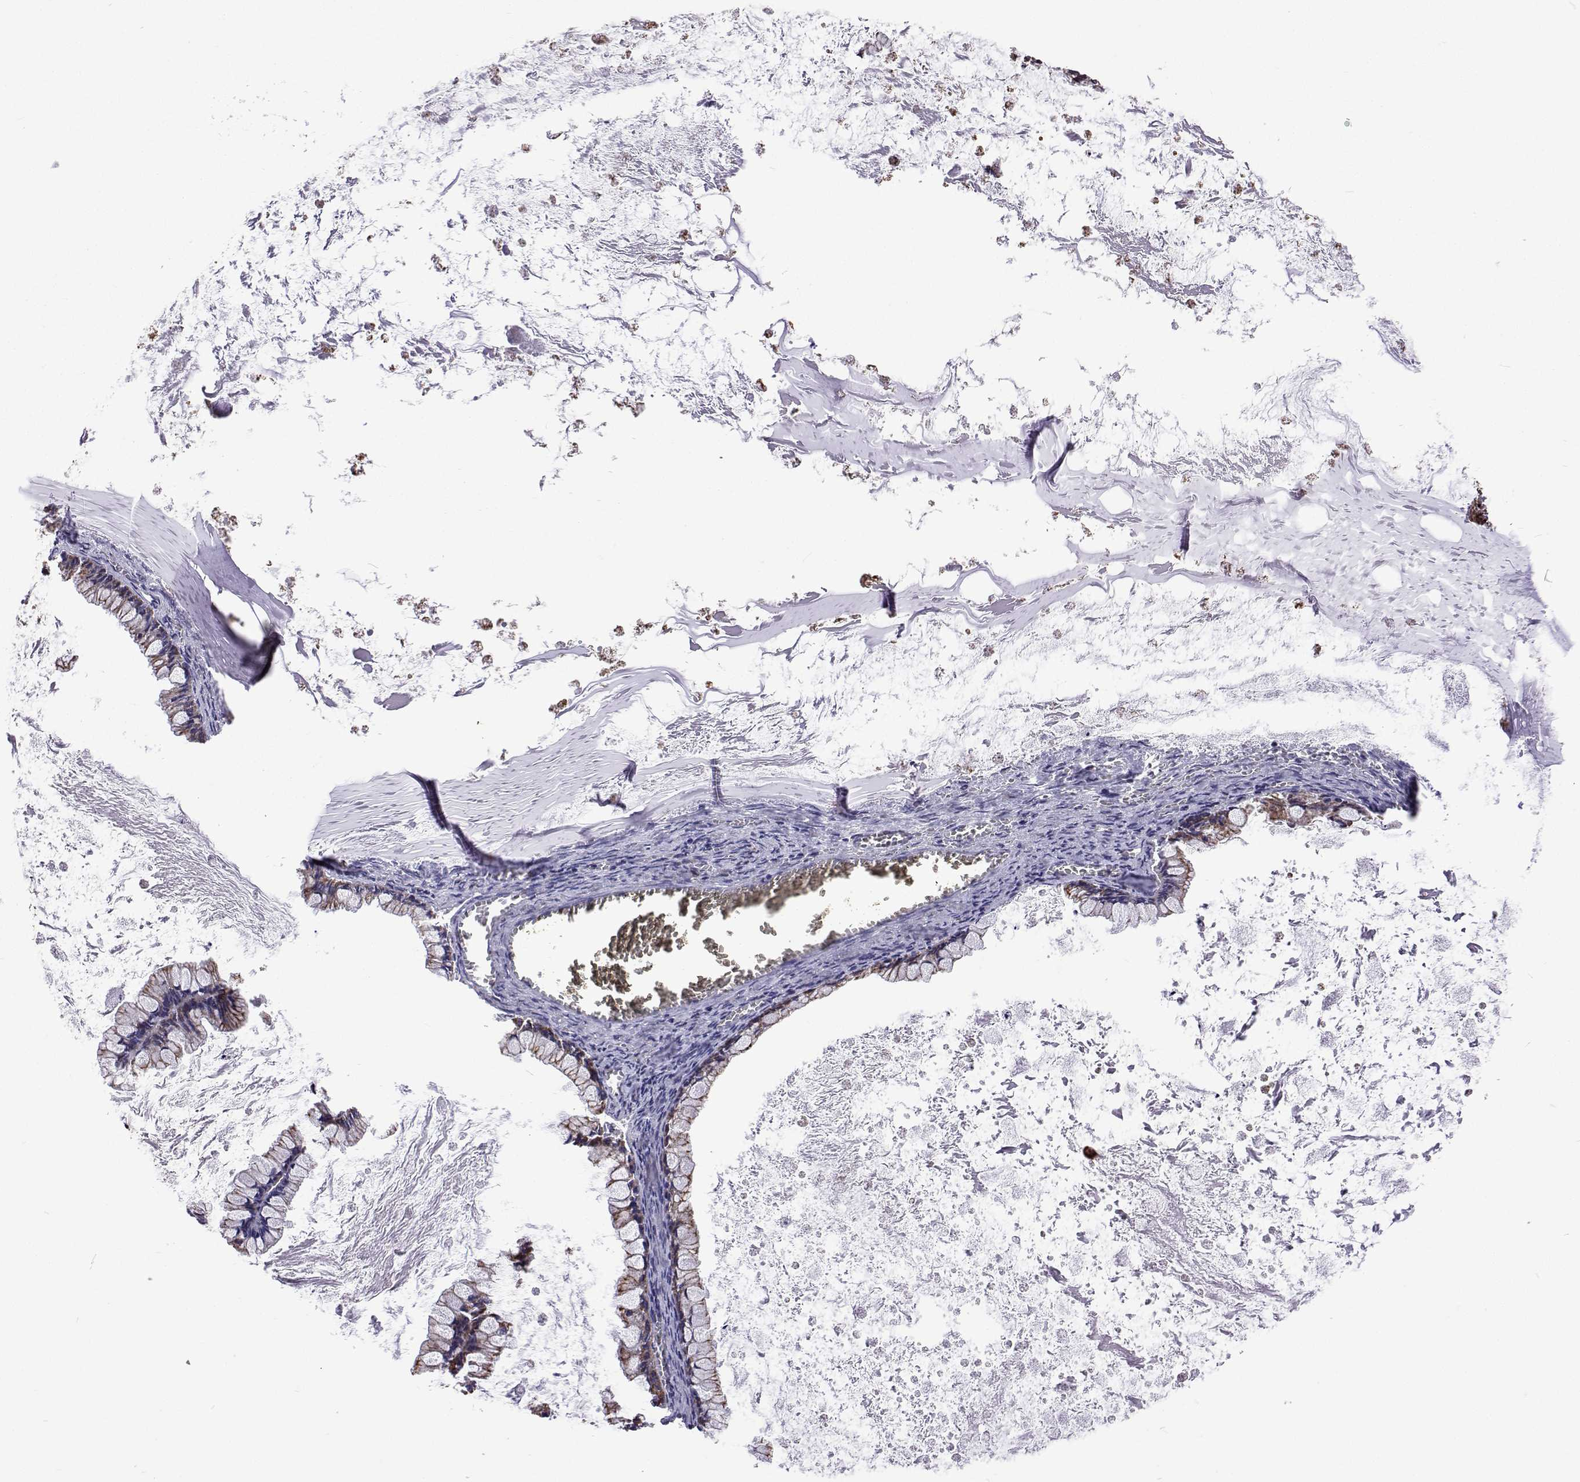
{"staining": {"intensity": "weak", "quantity": "25%-75%", "location": "cytoplasmic/membranous"}, "tissue": "ovarian cancer", "cell_type": "Tumor cells", "image_type": "cancer", "snomed": [{"axis": "morphology", "description": "Cystadenocarcinoma, mucinous, NOS"}, {"axis": "topography", "description": "Ovary"}], "caption": "Ovarian mucinous cystadenocarcinoma stained for a protein (brown) displays weak cytoplasmic/membranous positive staining in approximately 25%-75% of tumor cells.", "gene": "MCCC2", "patient": {"sex": "female", "age": 67}}